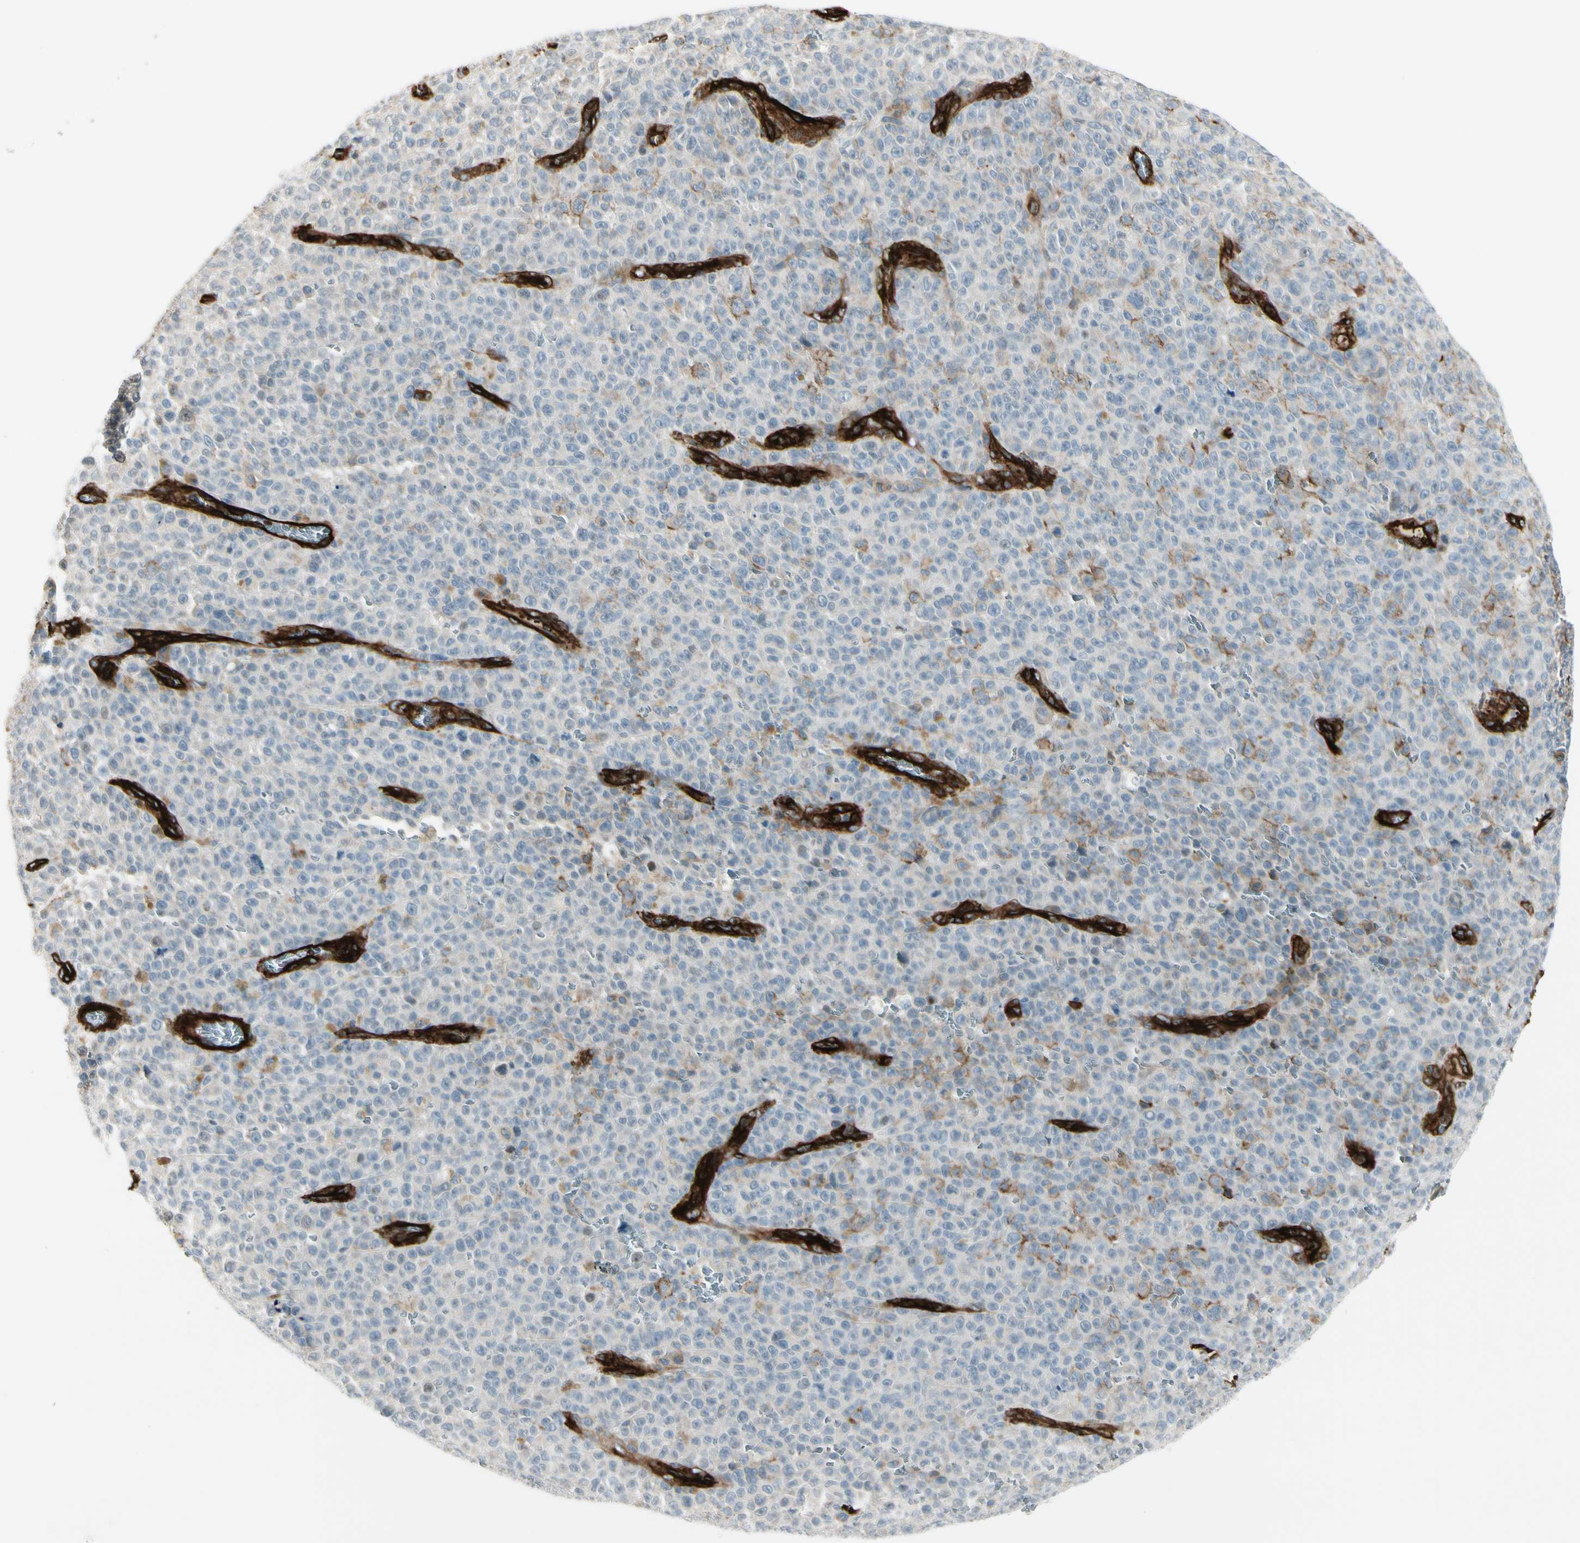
{"staining": {"intensity": "moderate", "quantity": "<25%", "location": "cytoplasmic/membranous"}, "tissue": "melanoma", "cell_type": "Tumor cells", "image_type": "cancer", "snomed": [{"axis": "morphology", "description": "Malignant melanoma, NOS"}, {"axis": "topography", "description": "Skin"}], "caption": "Immunohistochemical staining of melanoma reveals moderate cytoplasmic/membranous protein positivity in approximately <25% of tumor cells.", "gene": "MCAM", "patient": {"sex": "female", "age": 82}}